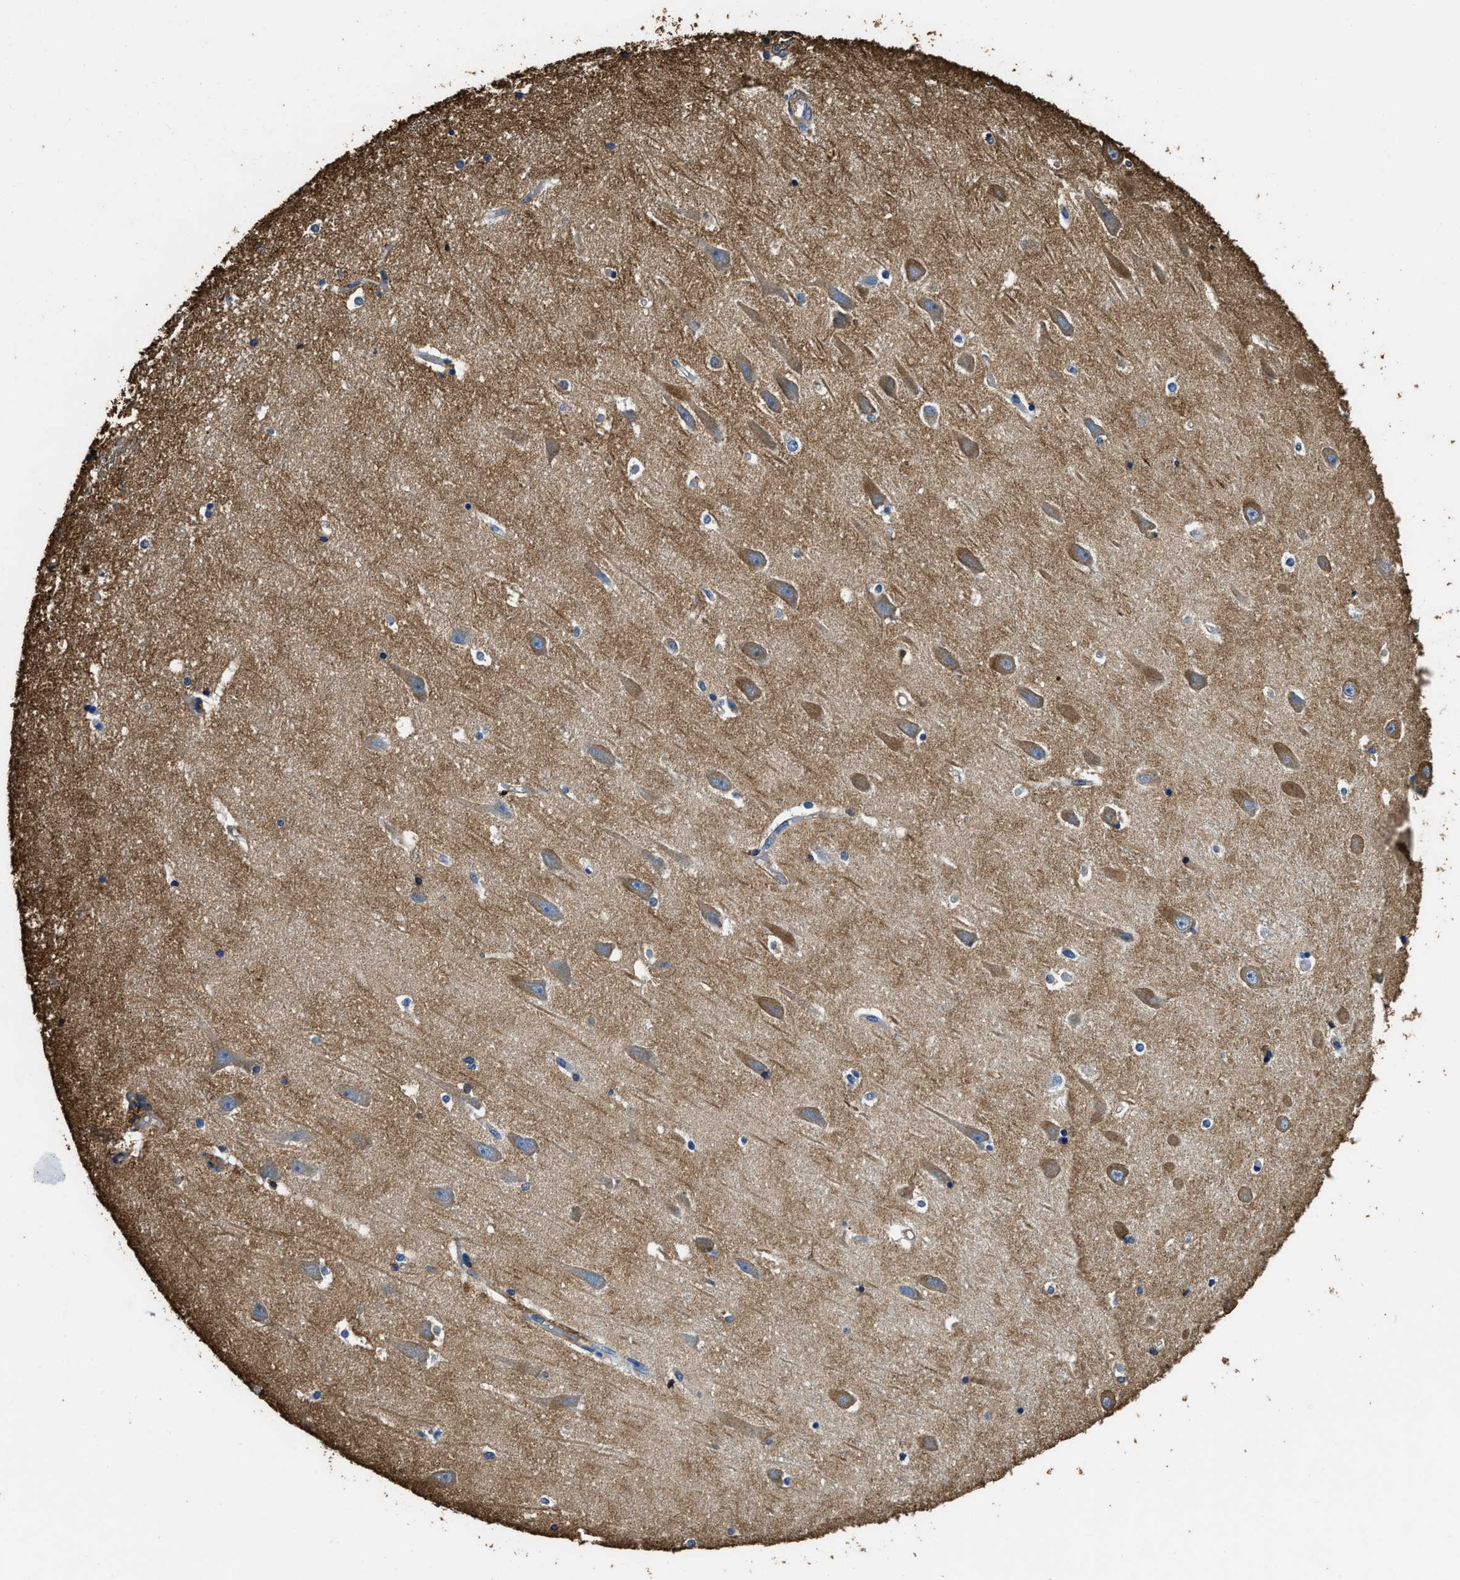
{"staining": {"intensity": "moderate", "quantity": "<25%", "location": "cytoplasmic/membranous"}, "tissue": "hippocampus", "cell_type": "Glial cells", "image_type": "normal", "snomed": [{"axis": "morphology", "description": "Normal tissue, NOS"}, {"axis": "topography", "description": "Hippocampus"}], "caption": "Immunohistochemical staining of benign human hippocampus displays low levels of moderate cytoplasmic/membranous staining in approximately <25% of glial cells. The staining was performed using DAB (3,3'-diaminobenzidine) to visualize the protein expression in brown, while the nuclei were stained in blue with hematoxylin (Magnification: 20x).", "gene": "ACCS", "patient": {"sex": "male", "age": 45}}